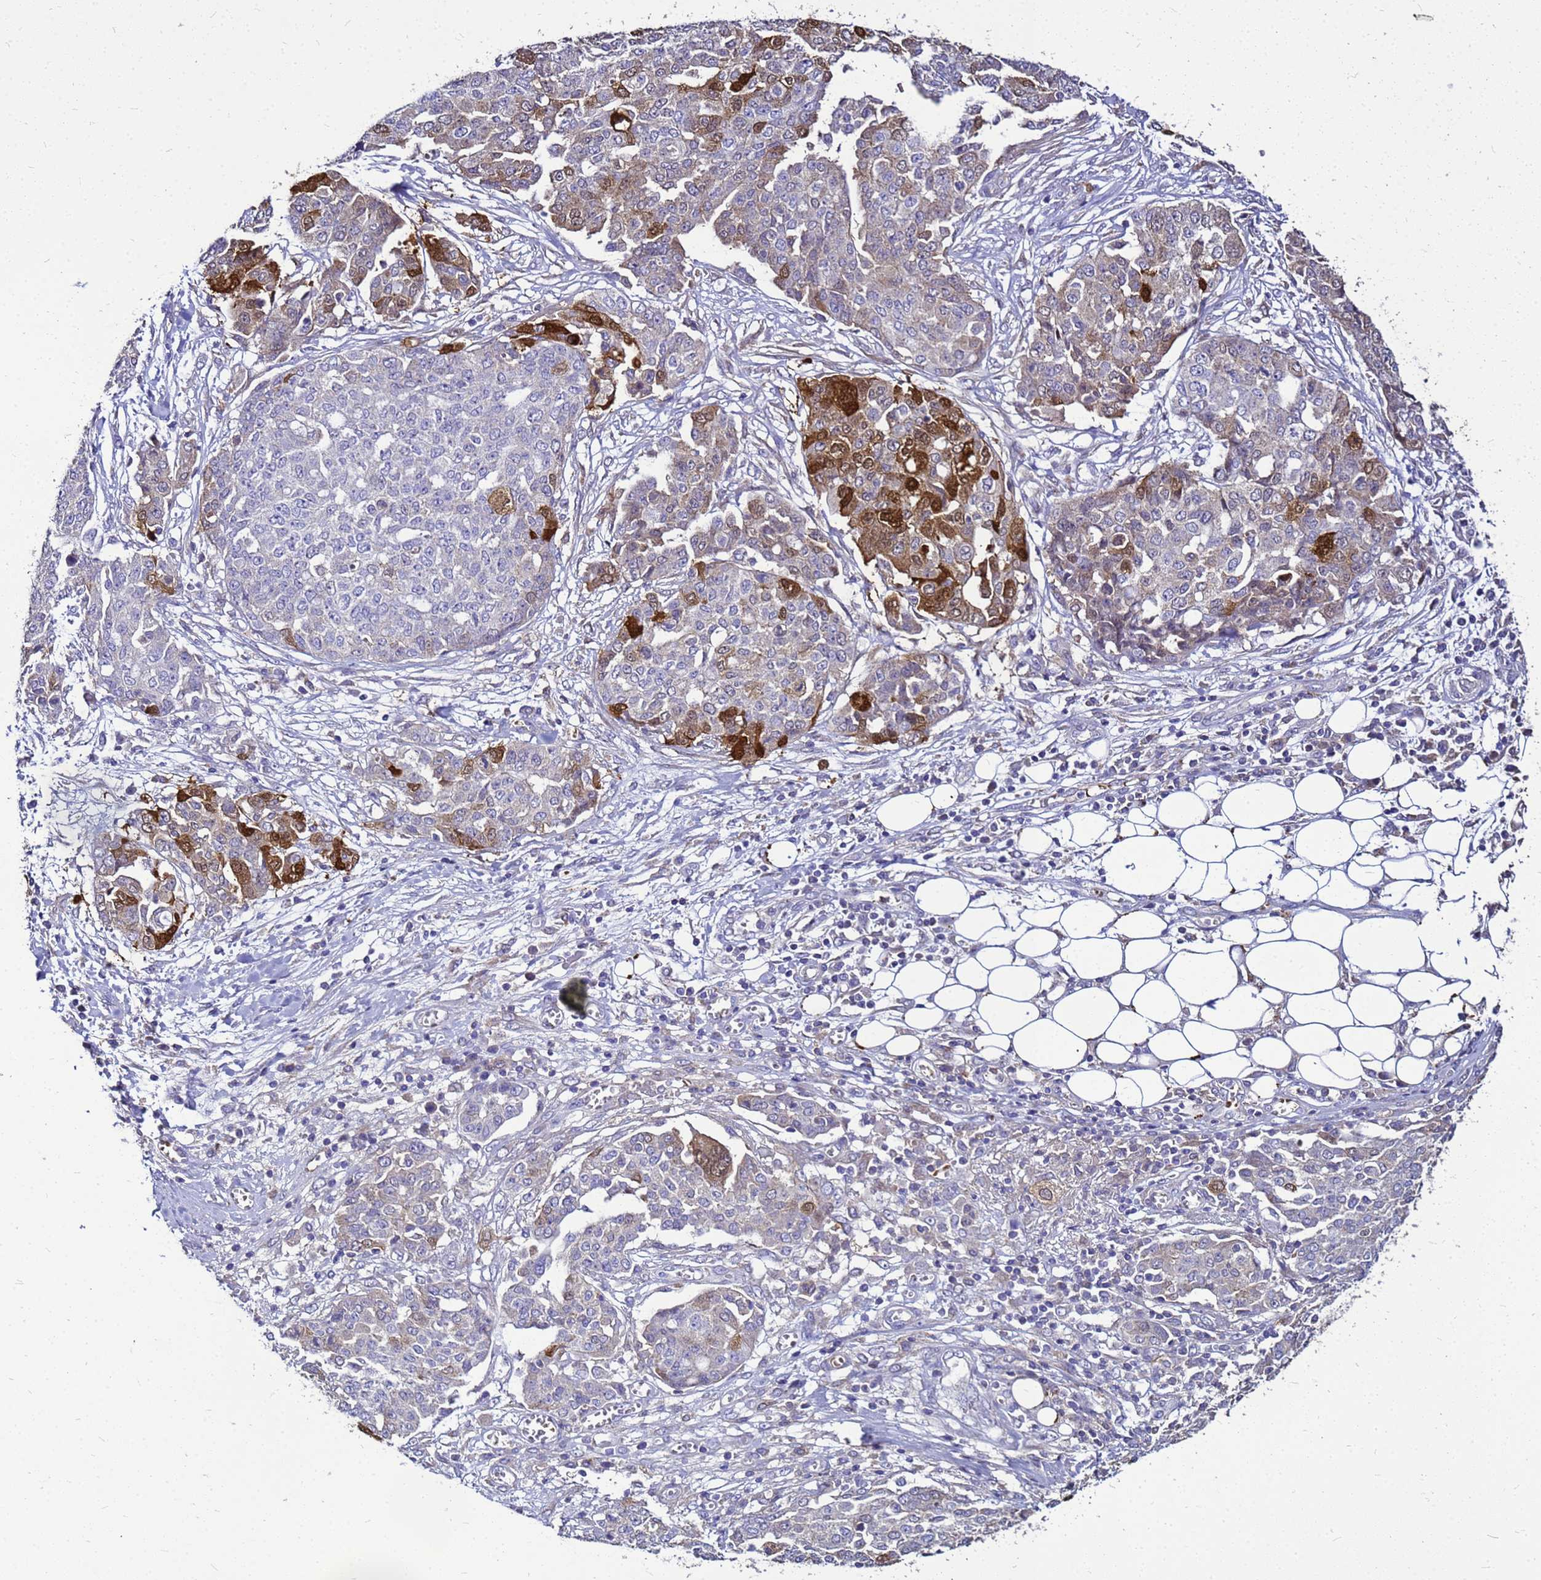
{"staining": {"intensity": "strong", "quantity": "<25%", "location": "cytoplasmic/membranous,nuclear"}, "tissue": "ovarian cancer", "cell_type": "Tumor cells", "image_type": "cancer", "snomed": [{"axis": "morphology", "description": "Cystadenocarcinoma, serous, NOS"}, {"axis": "topography", "description": "Soft tissue"}, {"axis": "topography", "description": "Ovary"}], "caption": "A brown stain shows strong cytoplasmic/membranous and nuclear expression of a protein in ovarian serous cystadenocarcinoma tumor cells.", "gene": "S100A2", "patient": {"sex": "female", "age": 57}}